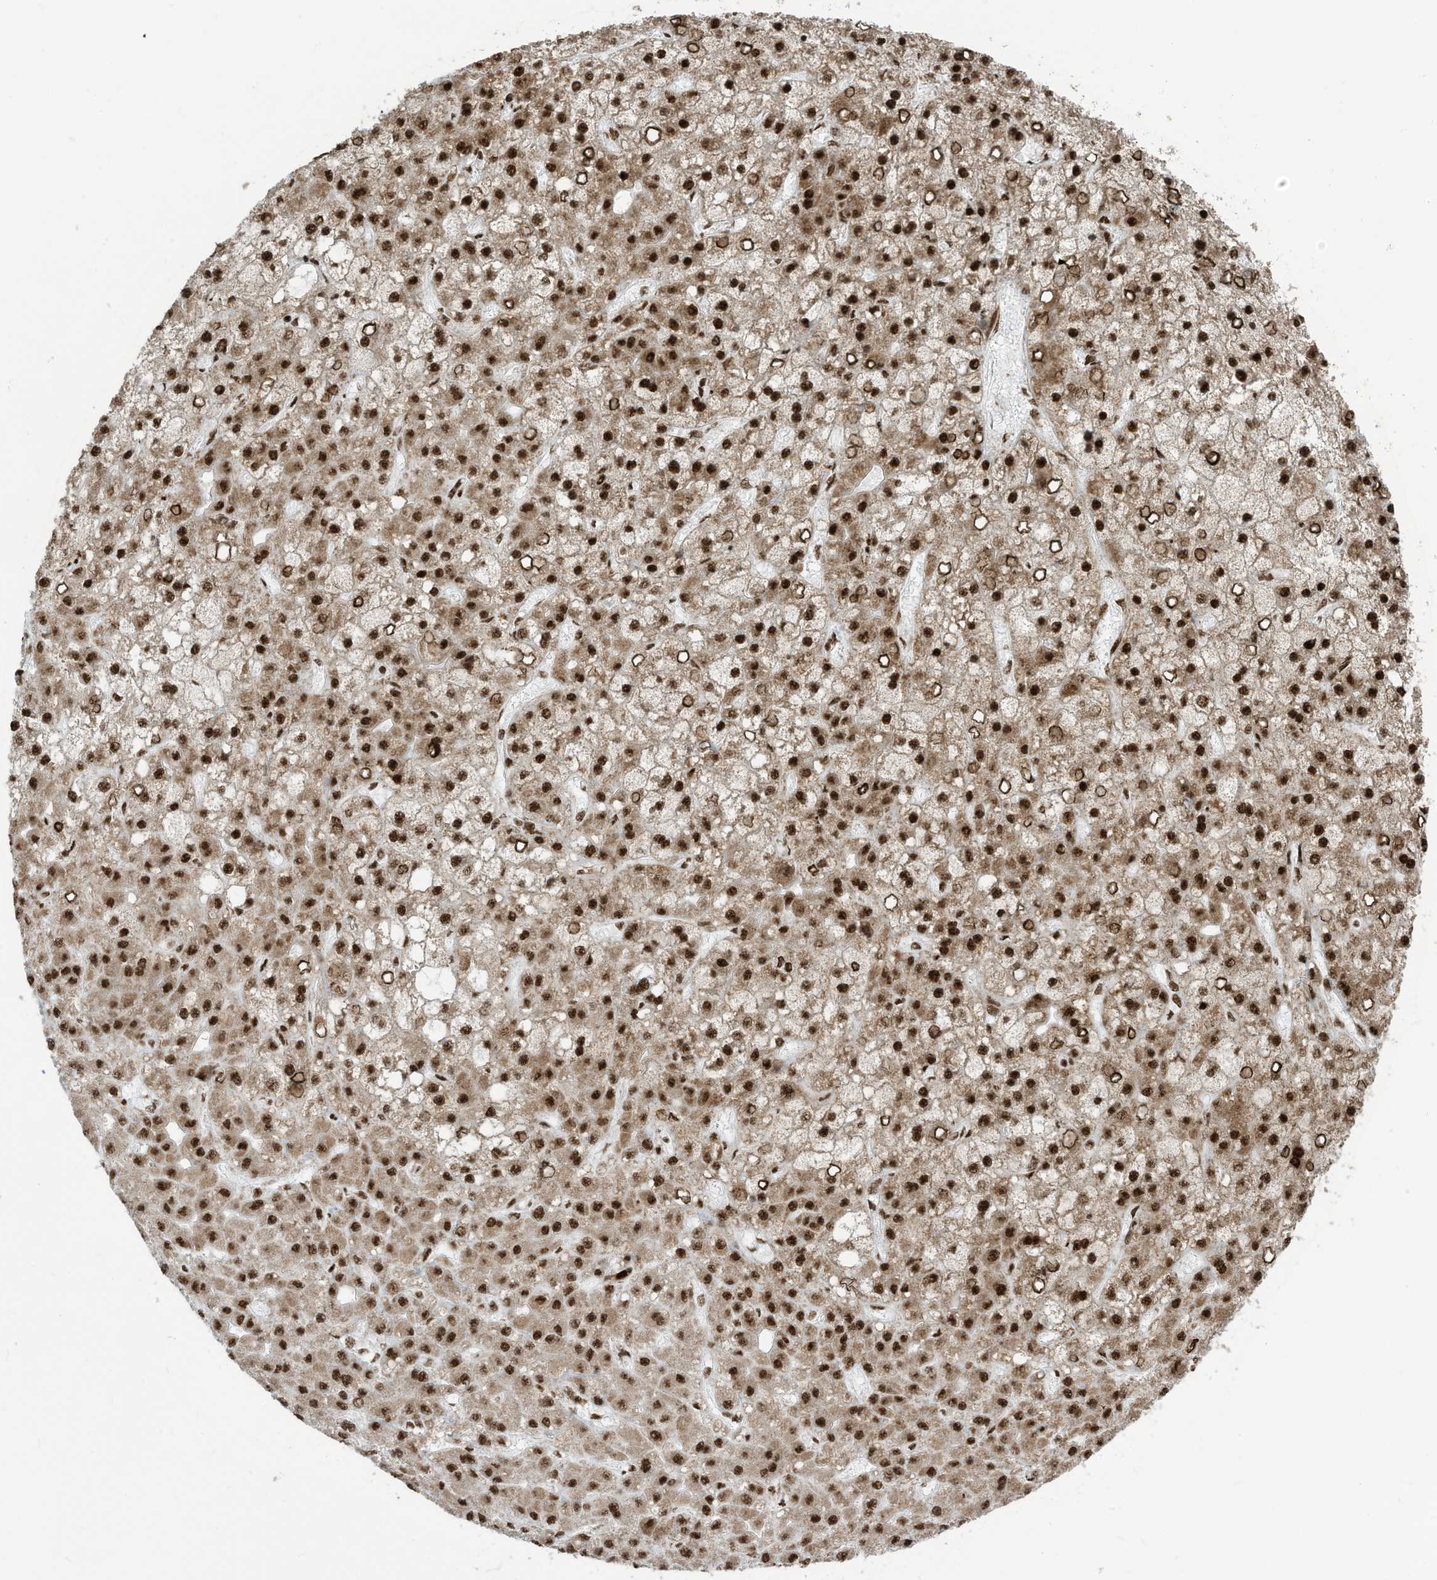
{"staining": {"intensity": "strong", "quantity": ">75%", "location": "nuclear"}, "tissue": "liver cancer", "cell_type": "Tumor cells", "image_type": "cancer", "snomed": [{"axis": "morphology", "description": "Carcinoma, Hepatocellular, NOS"}, {"axis": "topography", "description": "Liver"}], "caption": "Protein expression analysis of human liver hepatocellular carcinoma reveals strong nuclear staining in approximately >75% of tumor cells. Immunohistochemistry stains the protein of interest in brown and the nuclei are stained blue.", "gene": "LBH", "patient": {"sex": "male", "age": 67}}